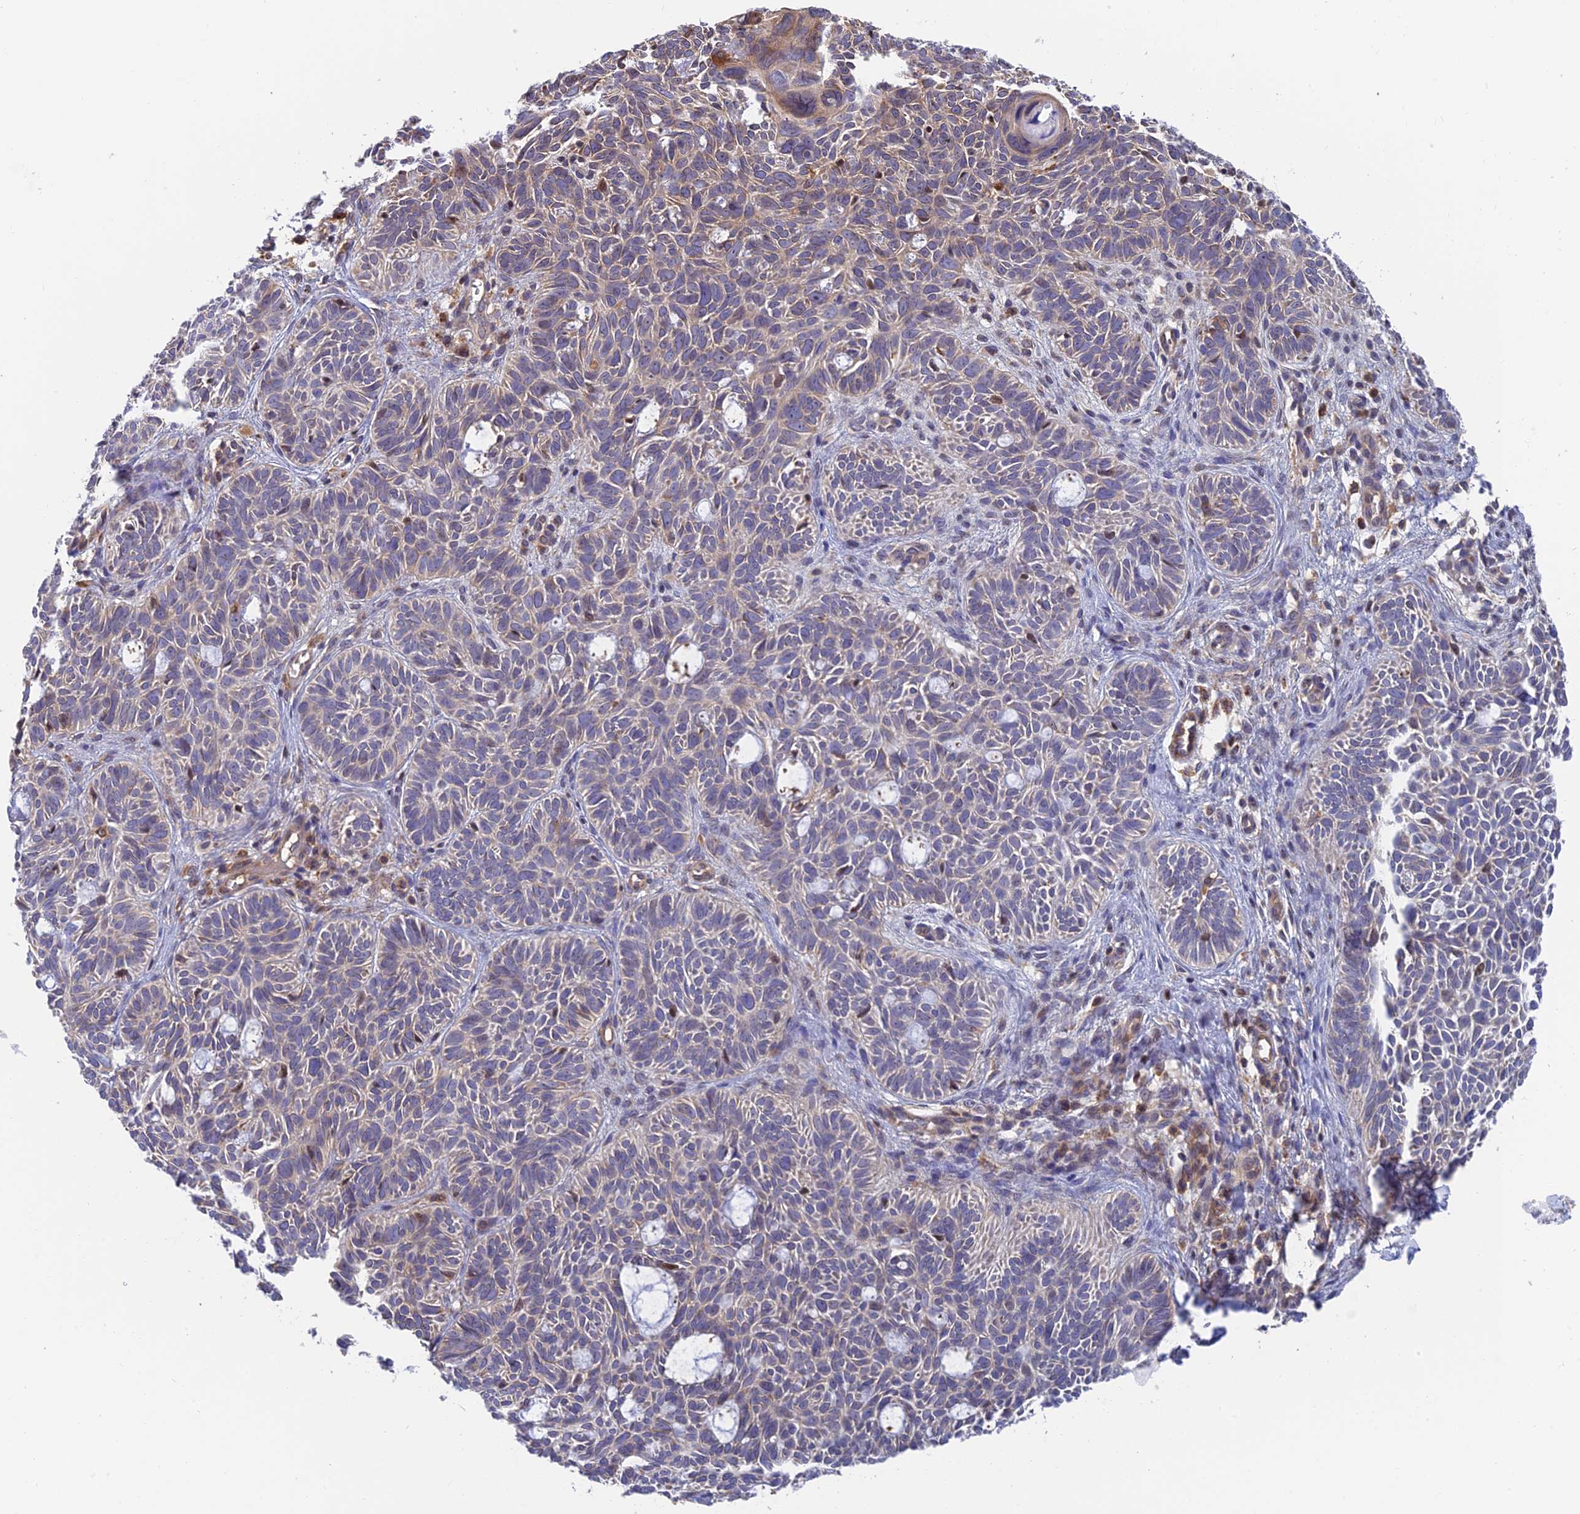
{"staining": {"intensity": "moderate", "quantity": "<25%", "location": "cytoplasmic/membranous"}, "tissue": "skin cancer", "cell_type": "Tumor cells", "image_type": "cancer", "snomed": [{"axis": "morphology", "description": "Basal cell carcinoma"}, {"axis": "topography", "description": "Skin"}], "caption": "There is low levels of moderate cytoplasmic/membranous positivity in tumor cells of basal cell carcinoma (skin), as demonstrated by immunohistochemical staining (brown color).", "gene": "IPO5", "patient": {"sex": "male", "age": 69}}